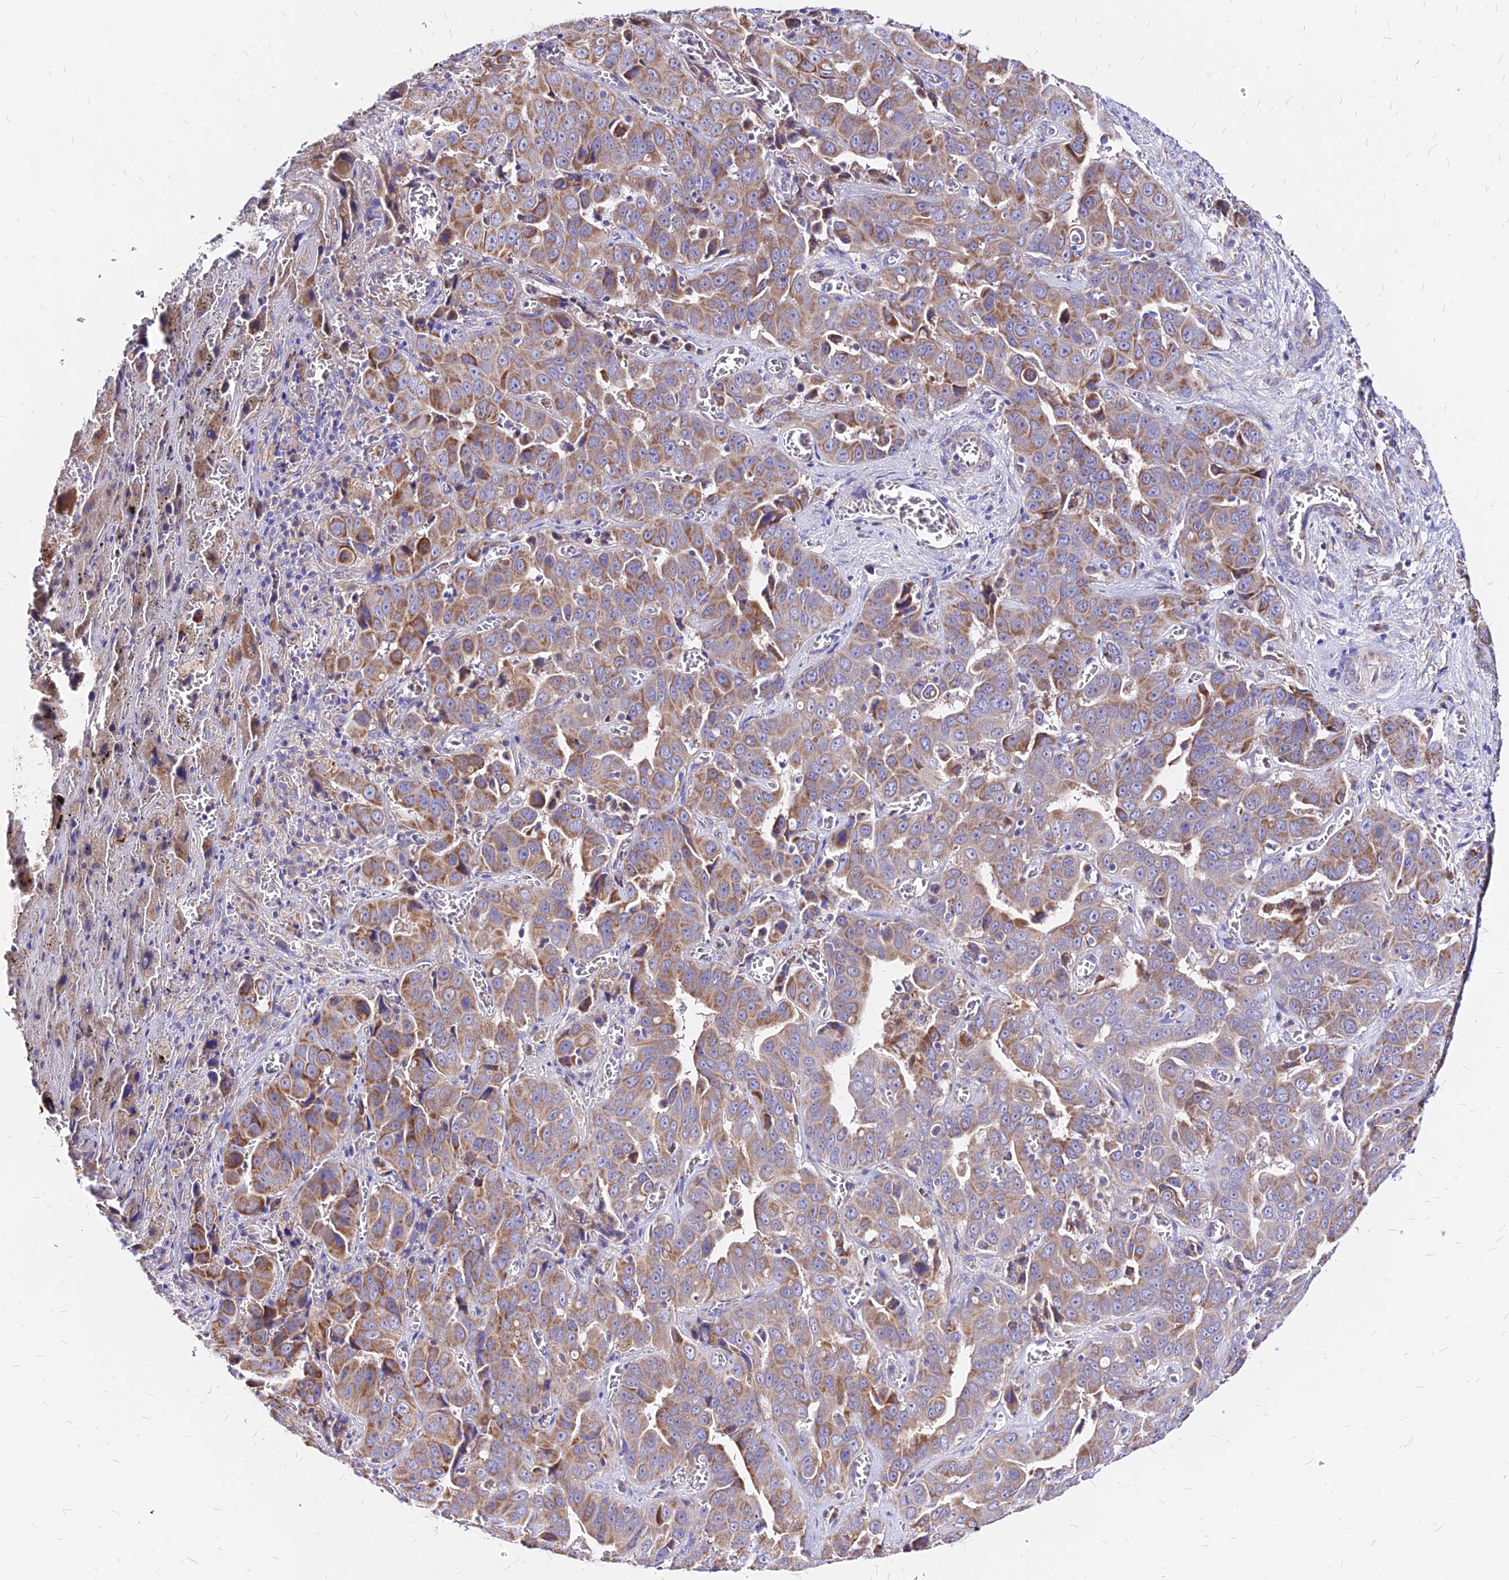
{"staining": {"intensity": "moderate", "quantity": ">75%", "location": "cytoplasmic/membranous"}, "tissue": "liver cancer", "cell_type": "Tumor cells", "image_type": "cancer", "snomed": [{"axis": "morphology", "description": "Cholangiocarcinoma"}, {"axis": "topography", "description": "Liver"}], "caption": "This micrograph shows cholangiocarcinoma (liver) stained with immunohistochemistry (IHC) to label a protein in brown. The cytoplasmic/membranous of tumor cells show moderate positivity for the protein. Nuclei are counter-stained blue.", "gene": "MRPL3", "patient": {"sex": "female", "age": 52}}